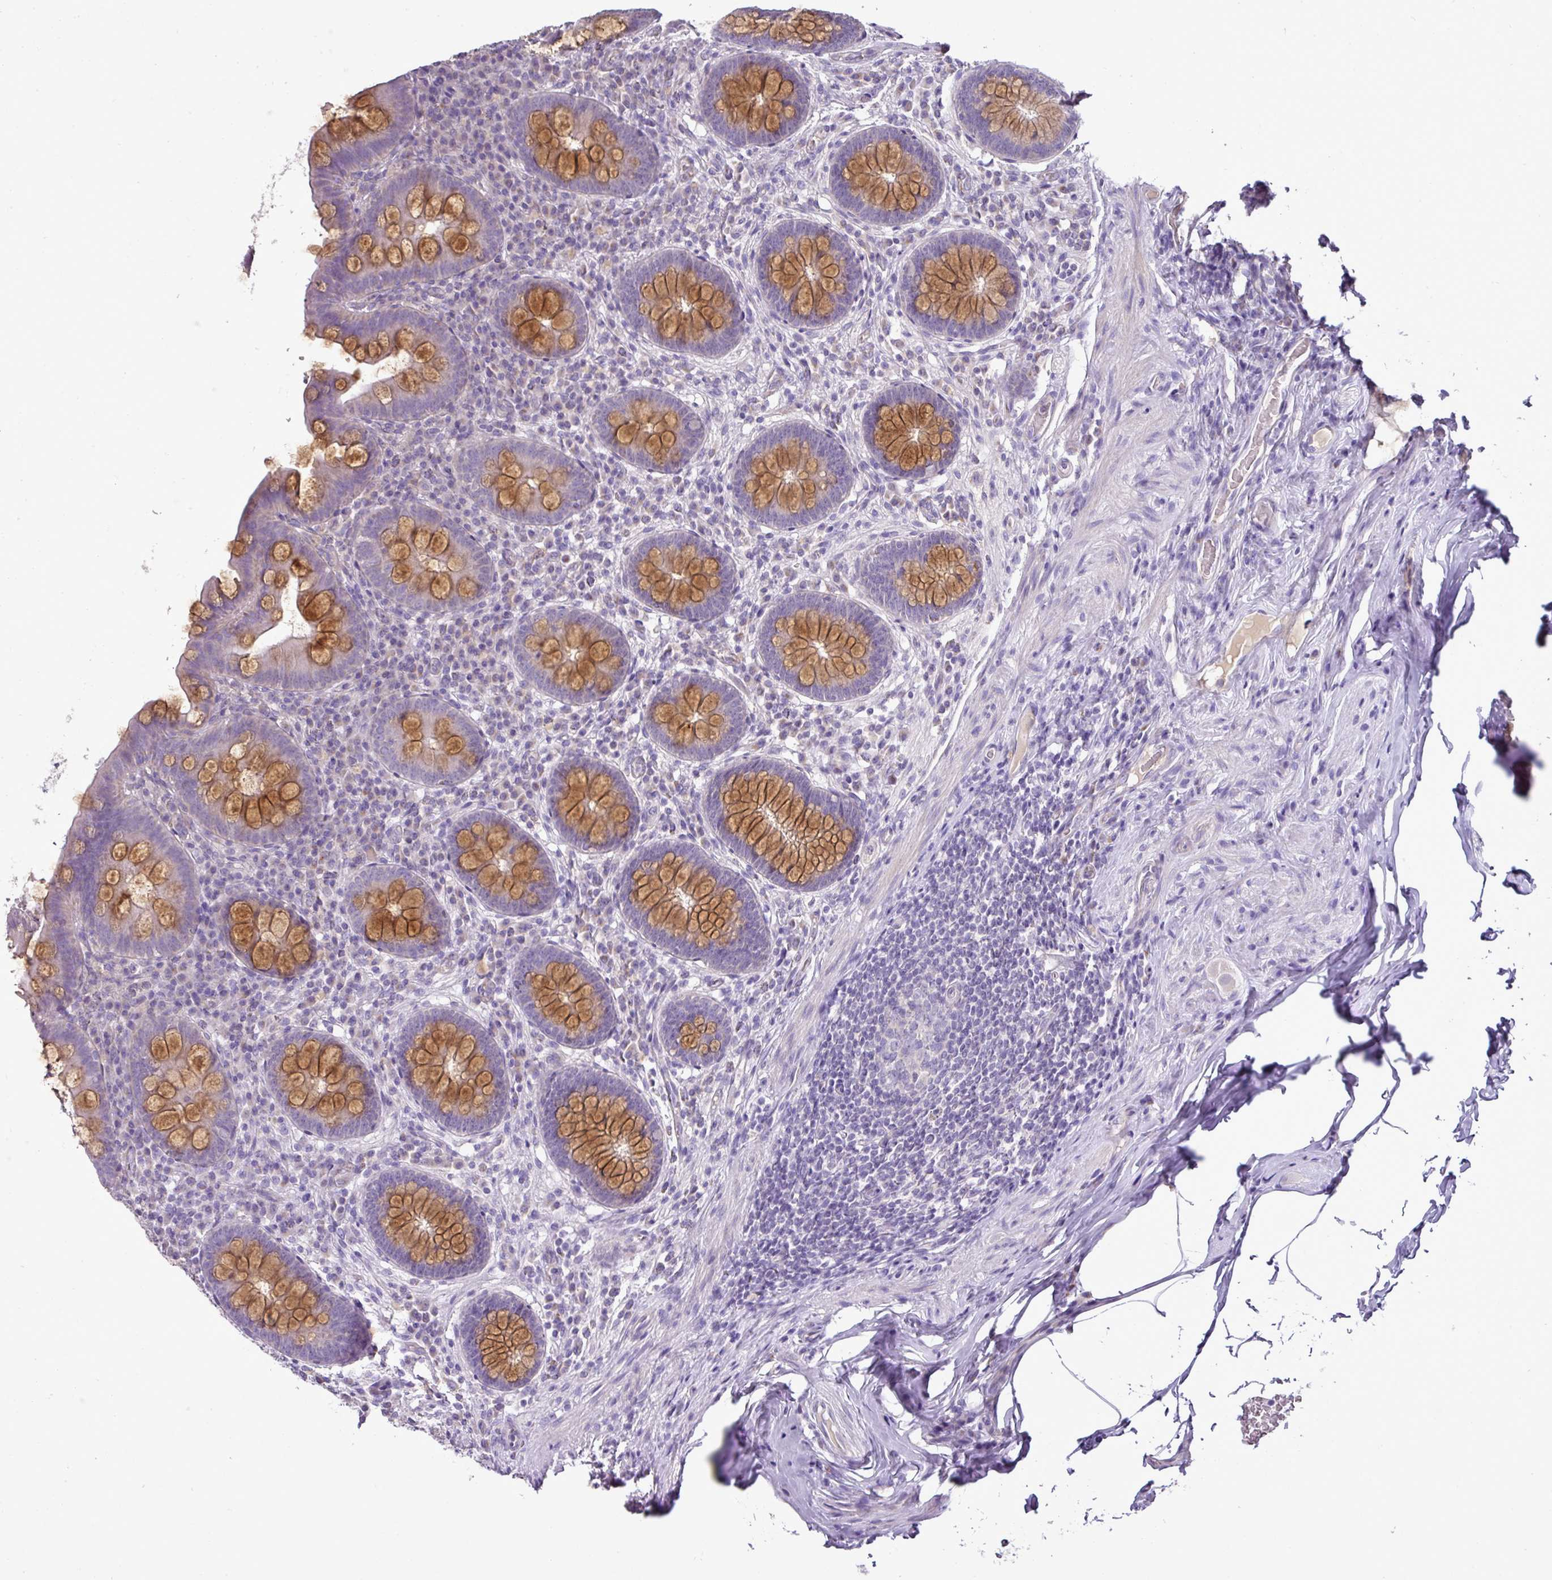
{"staining": {"intensity": "strong", "quantity": "25%-75%", "location": "cytoplasmic/membranous"}, "tissue": "appendix", "cell_type": "Glandular cells", "image_type": "normal", "snomed": [{"axis": "morphology", "description": "Normal tissue, NOS"}, {"axis": "topography", "description": "Appendix"}], "caption": "Strong cytoplasmic/membranous protein positivity is identified in about 25%-75% of glandular cells in appendix.", "gene": "BRINP2", "patient": {"sex": "male", "age": 71}}